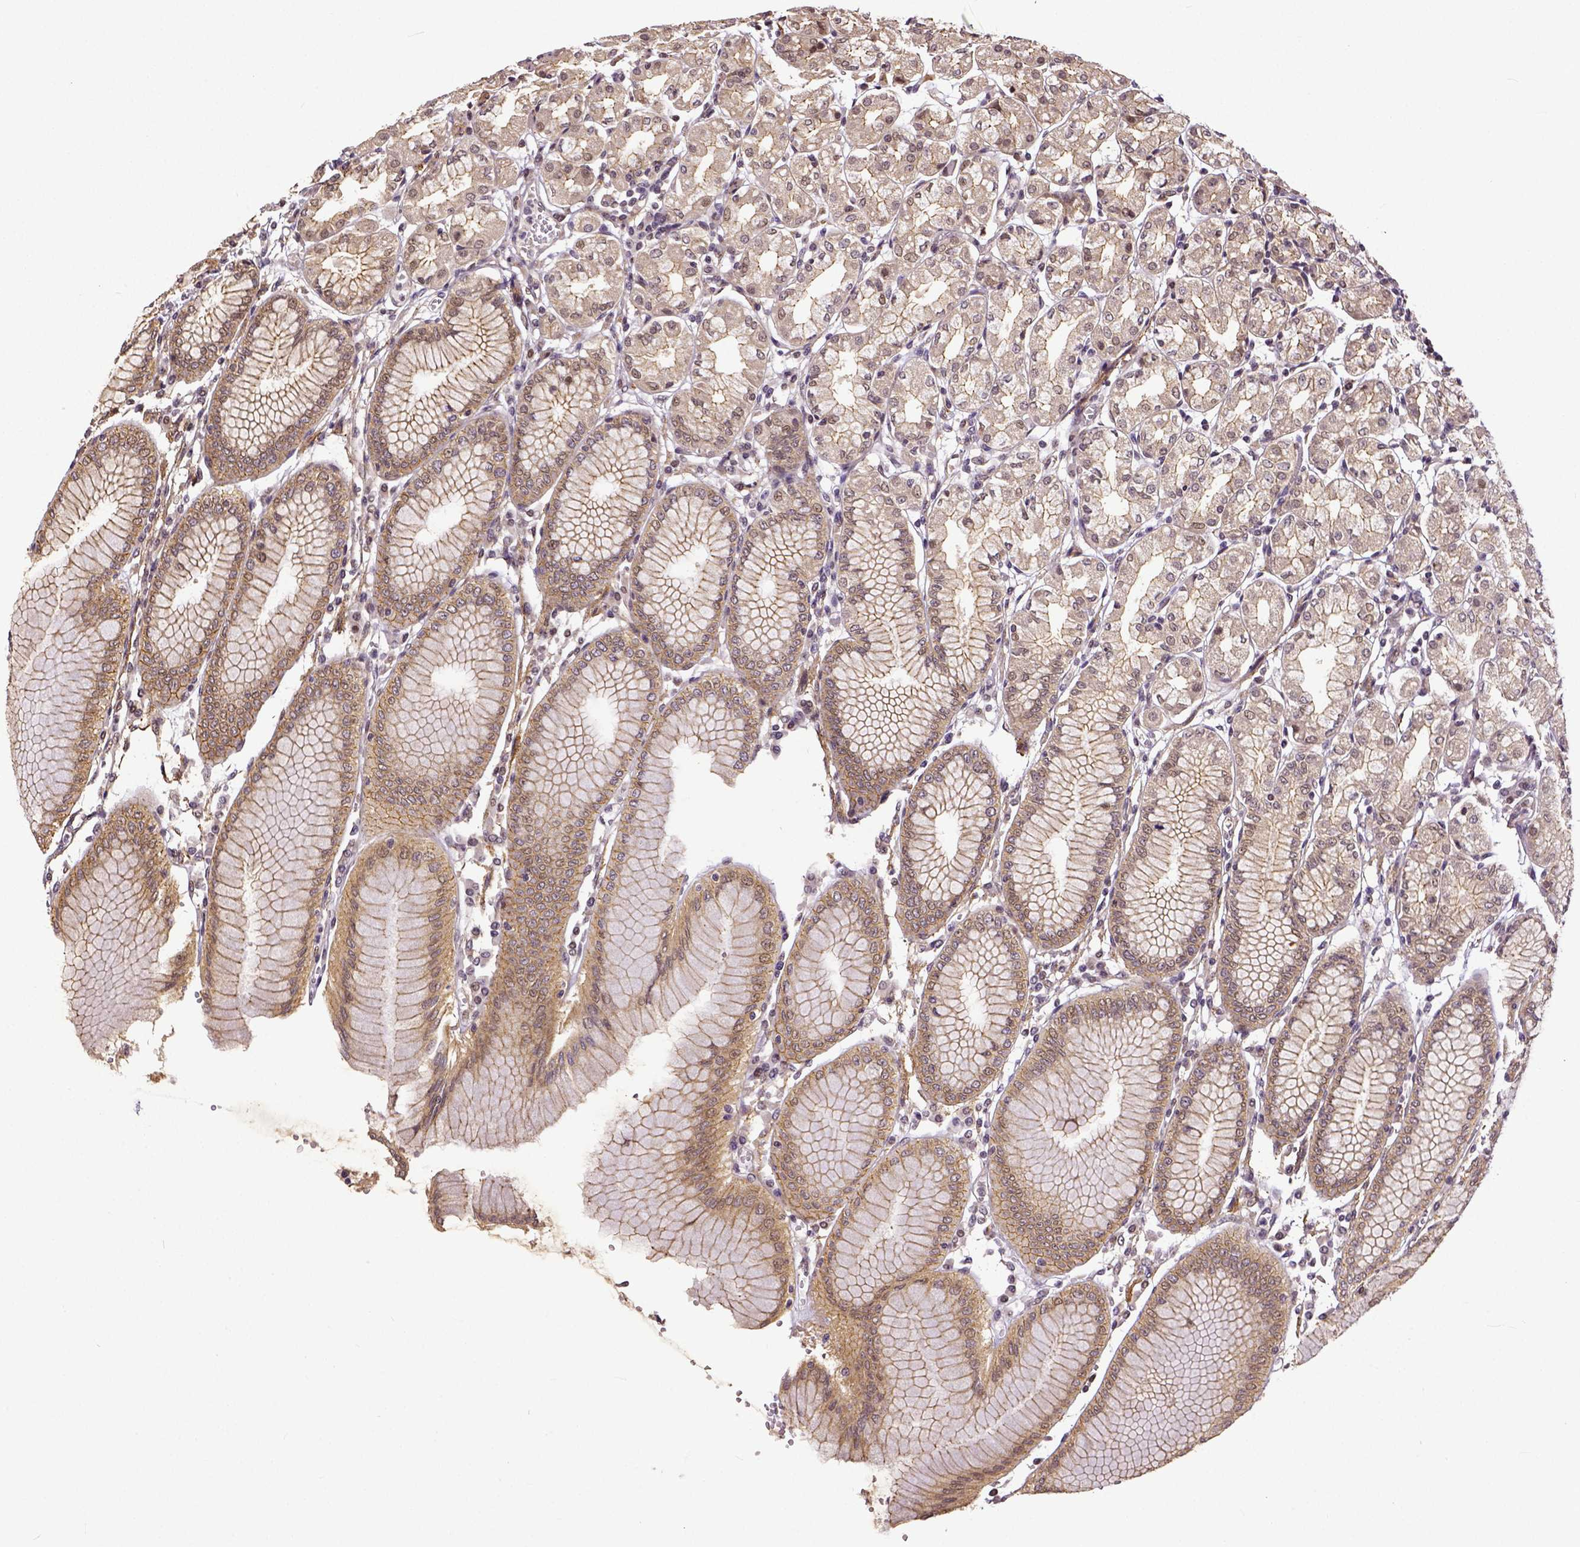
{"staining": {"intensity": "weak", "quantity": ">75%", "location": "cytoplasmic/membranous"}, "tissue": "stomach", "cell_type": "Glandular cells", "image_type": "normal", "snomed": [{"axis": "morphology", "description": "Normal tissue, NOS"}, {"axis": "topography", "description": "Skeletal muscle"}, {"axis": "topography", "description": "Stomach"}], "caption": "Glandular cells show weak cytoplasmic/membranous expression in approximately >75% of cells in benign stomach. Using DAB (brown) and hematoxylin (blue) stains, captured at high magnification using brightfield microscopy.", "gene": "DICER1", "patient": {"sex": "female", "age": 57}}